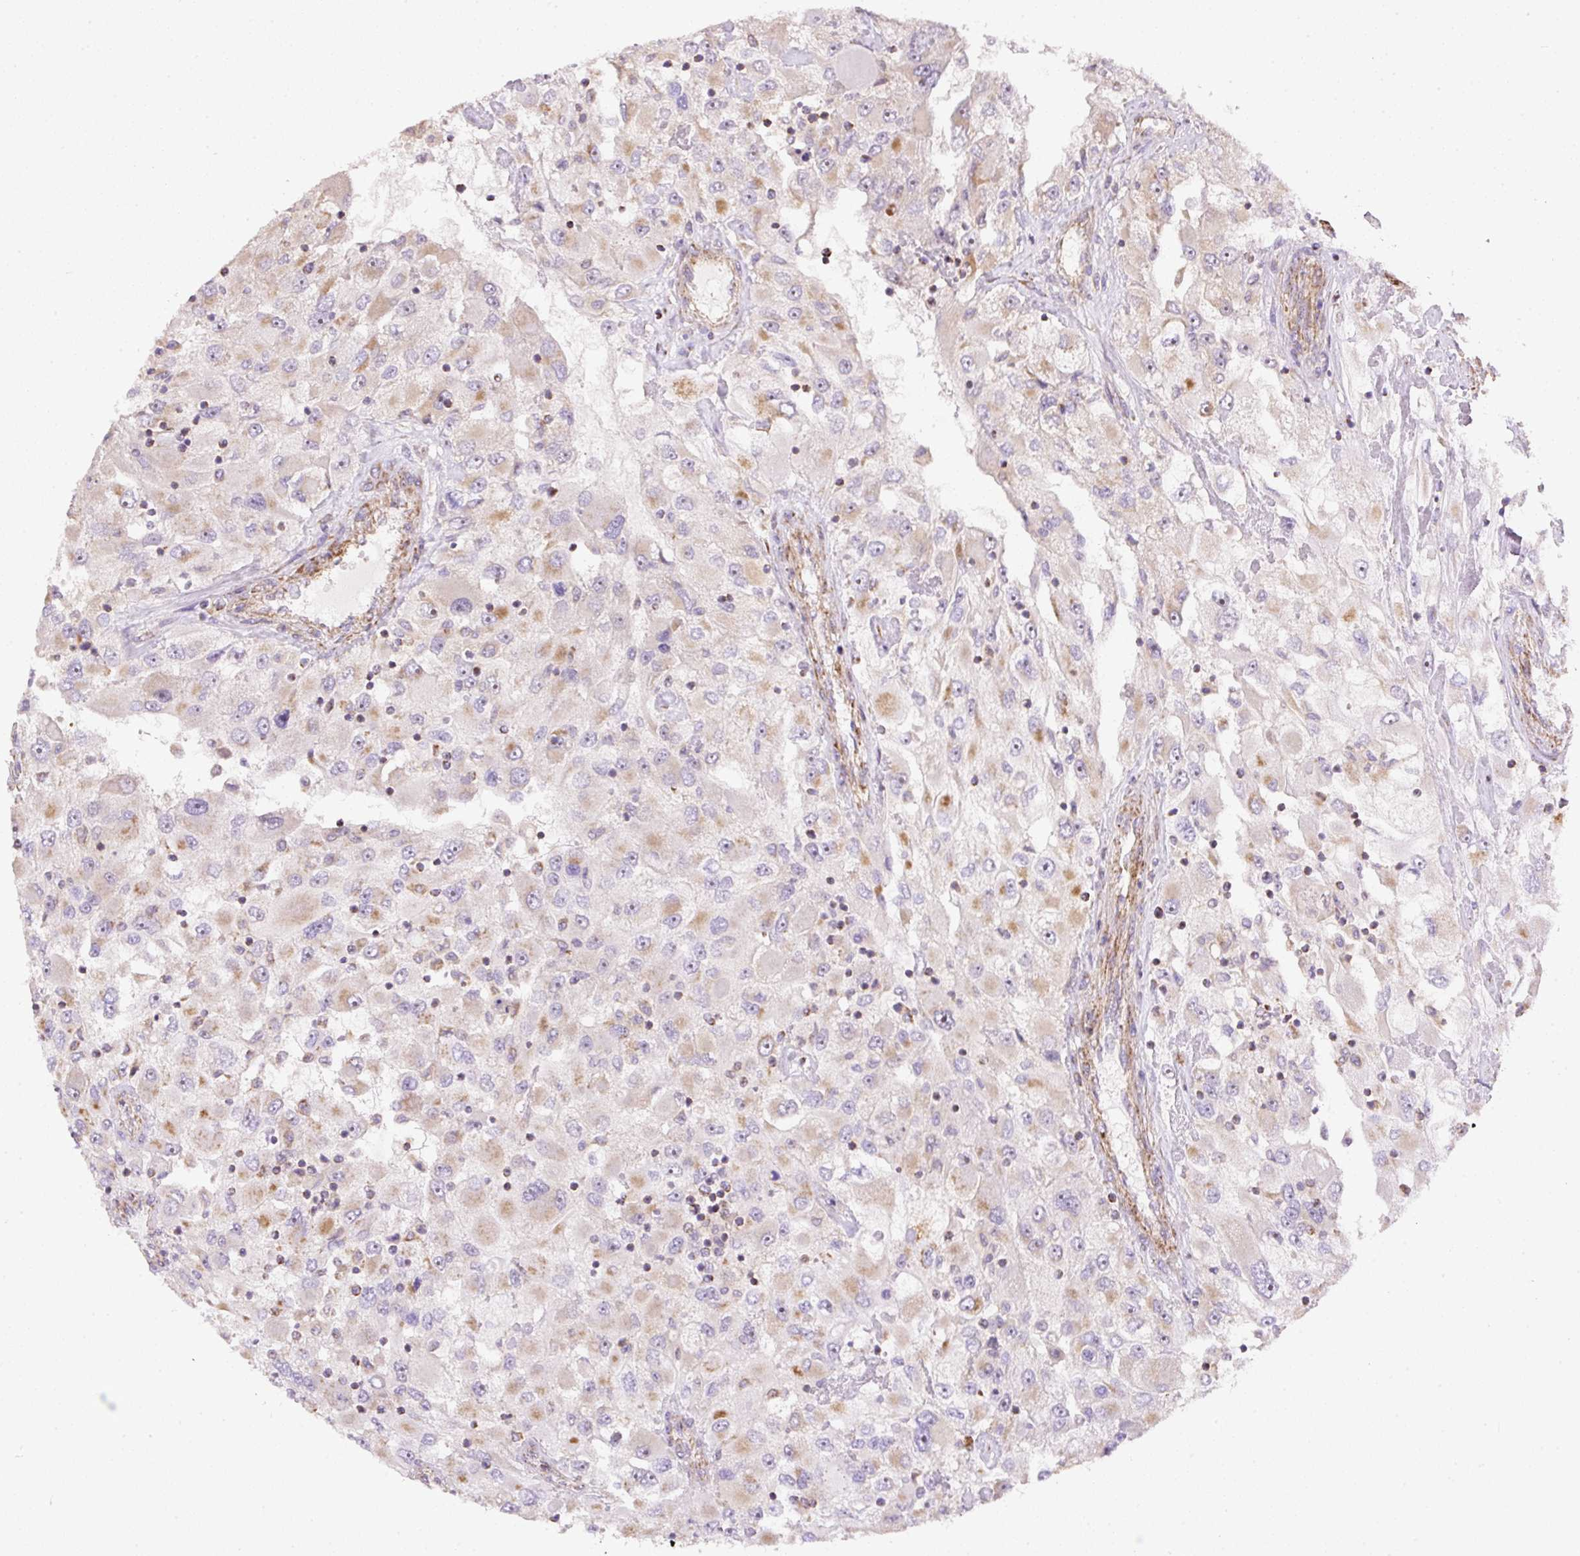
{"staining": {"intensity": "weak", "quantity": "25%-75%", "location": "cytoplasmic/membranous"}, "tissue": "renal cancer", "cell_type": "Tumor cells", "image_type": "cancer", "snomed": [{"axis": "morphology", "description": "Adenocarcinoma, NOS"}, {"axis": "topography", "description": "Kidney"}], "caption": "High-power microscopy captured an immunohistochemistry photomicrograph of renal adenocarcinoma, revealing weak cytoplasmic/membranous expression in approximately 25%-75% of tumor cells. Using DAB (brown) and hematoxylin (blue) stains, captured at high magnification using brightfield microscopy.", "gene": "NDUFAF2", "patient": {"sex": "female", "age": 52}}